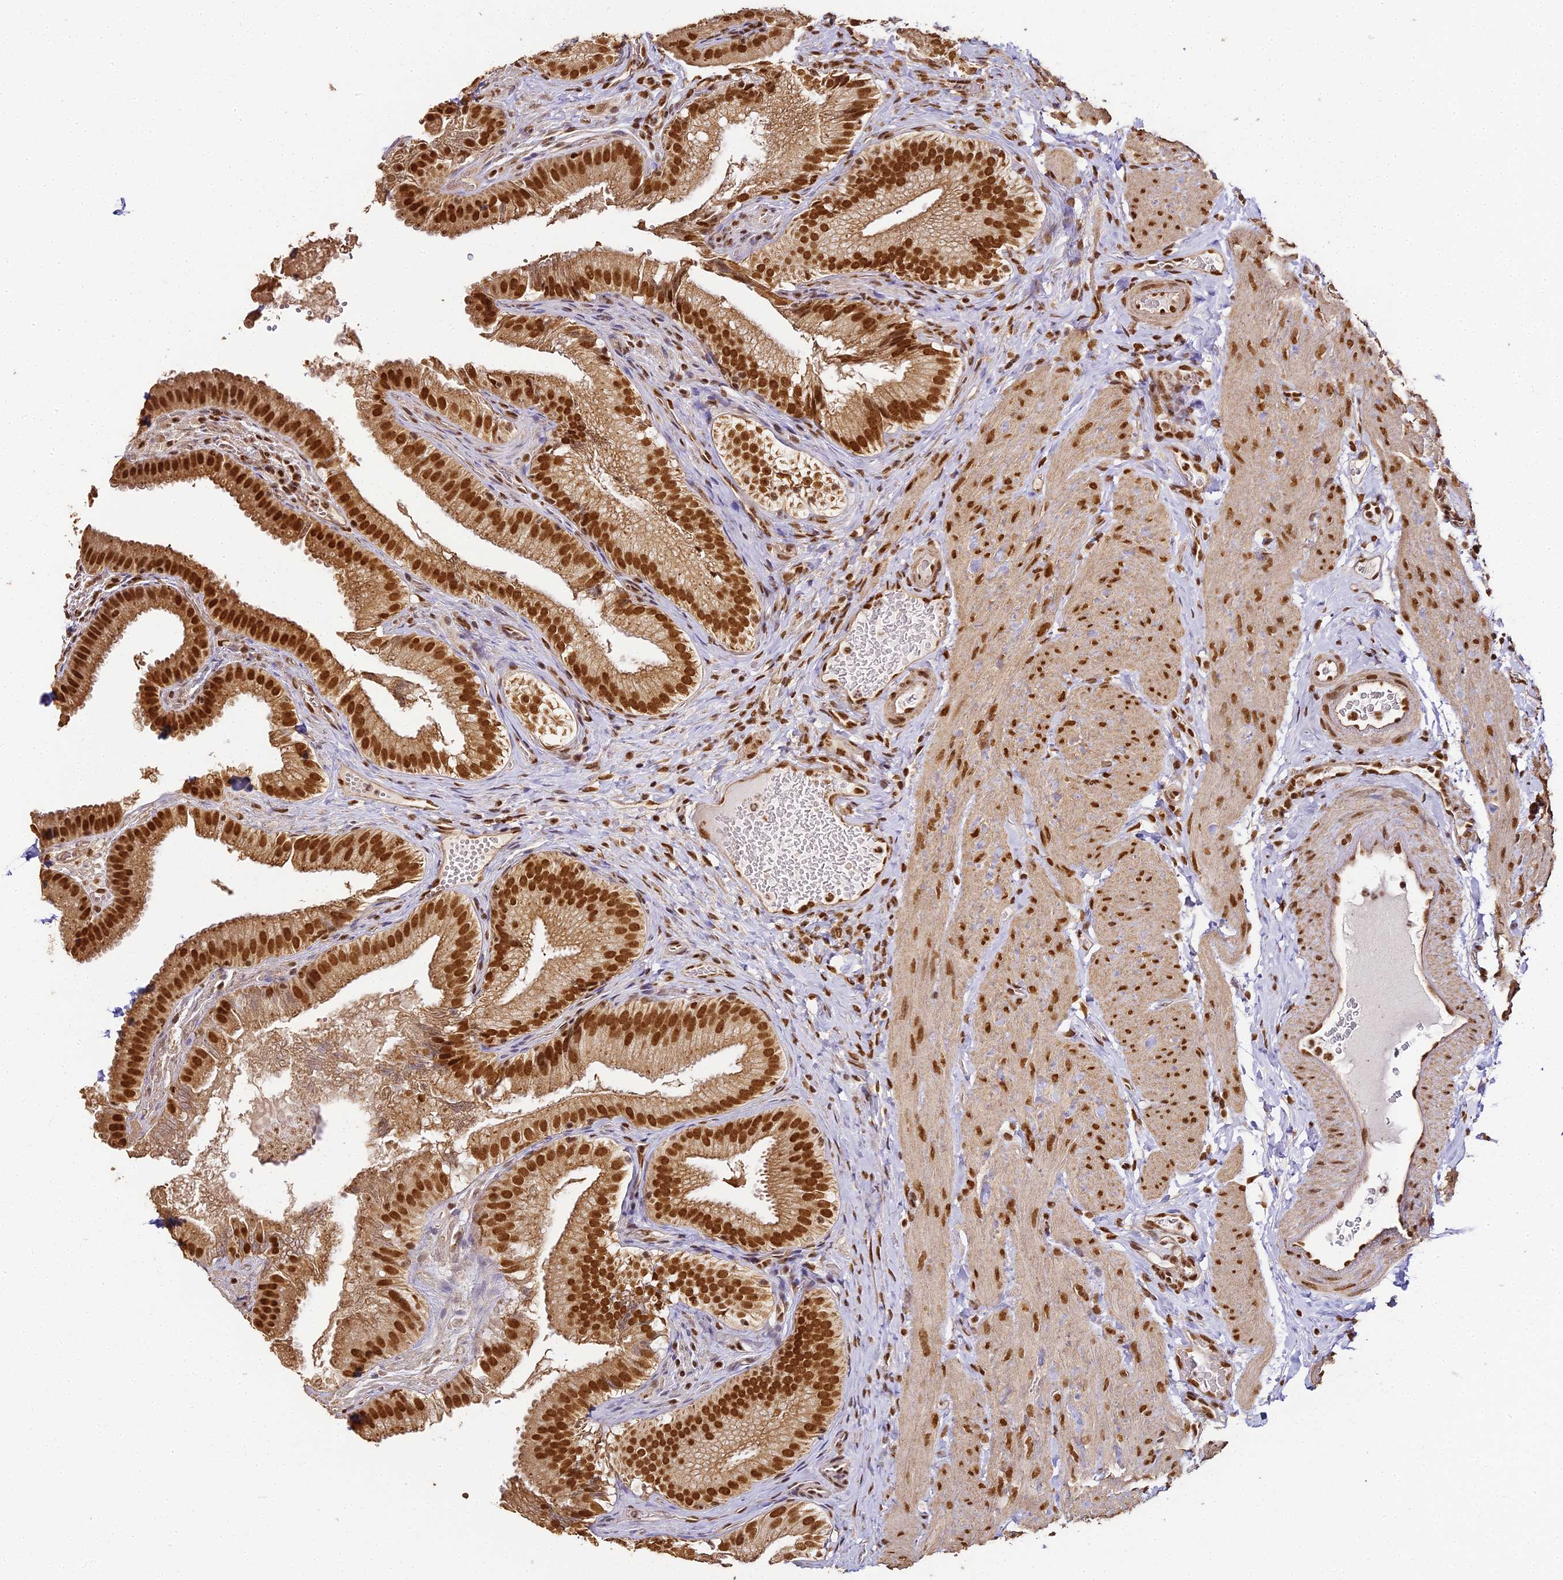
{"staining": {"intensity": "strong", "quantity": ">75%", "location": "cytoplasmic/membranous,nuclear"}, "tissue": "gallbladder", "cell_type": "Glandular cells", "image_type": "normal", "snomed": [{"axis": "morphology", "description": "Normal tissue, NOS"}, {"axis": "topography", "description": "Gallbladder"}], "caption": "Strong cytoplasmic/membranous,nuclear protein staining is appreciated in approximately >75% of glandular cells in gallbladder.", "gene": "HNRNPA1", "patient": {"sex": "female", "age": 30}}